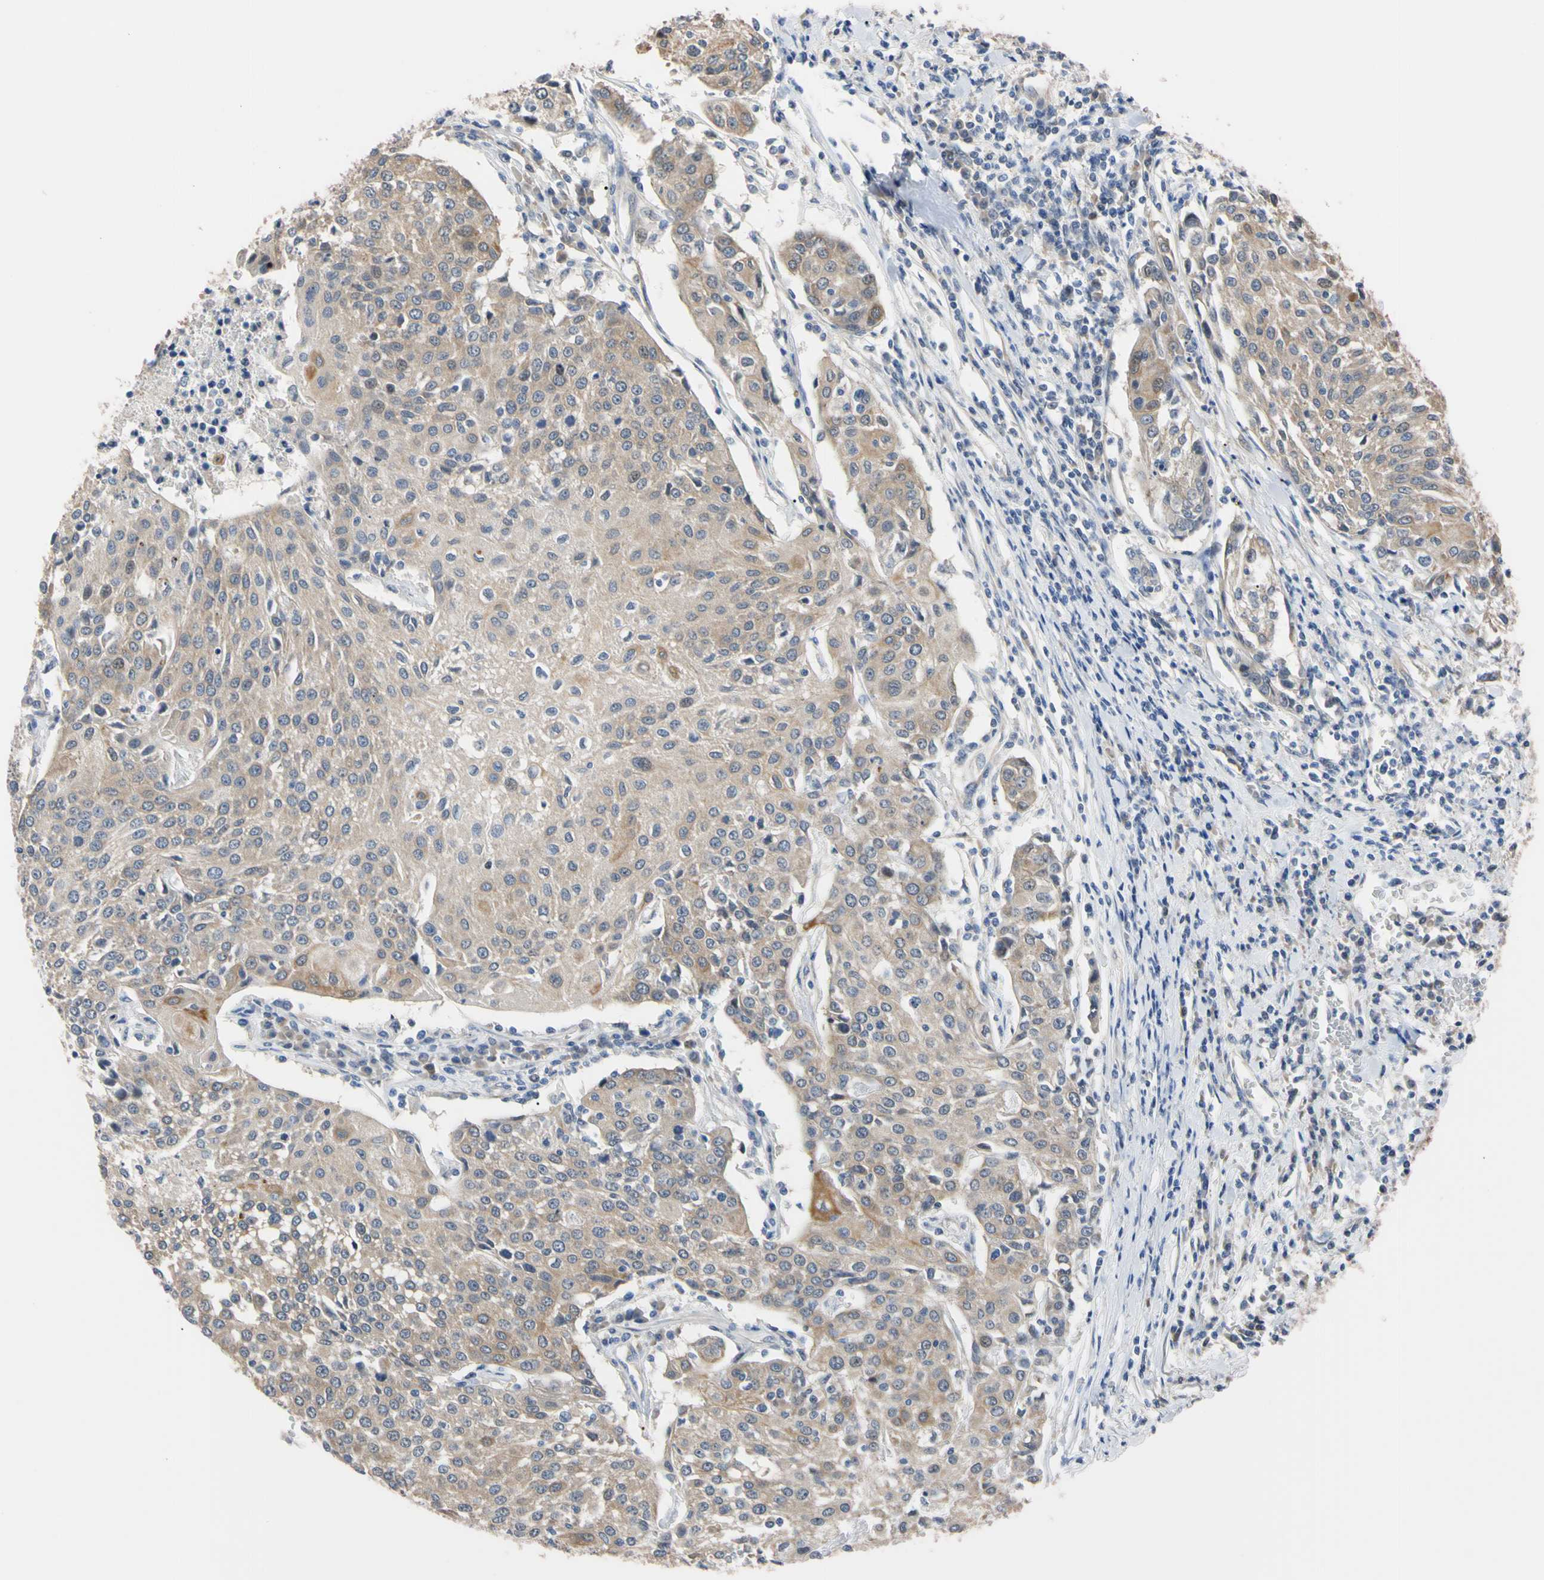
{"staining": {"intensity": "moderate", "quantity": "<25%", "location": "cytoplasmic/membranous"}, "tissue": "urothelial cancer", "cell_type": "Tumor cells", "image_type": "cancer", "snomed": [{"axis": "morphology", "description": "Urothelial carcinoma, High grade"}, {"axis": "topography", "description": "Urinary bladder"}], "caption": "Protein expression analysis of human urothelial cancer reveals moderate cytoplasmic/membranous staining in approximately <25% of tumor cells.", "gene": "RARS1", "patient": {"sex": "female", "age": 85}}